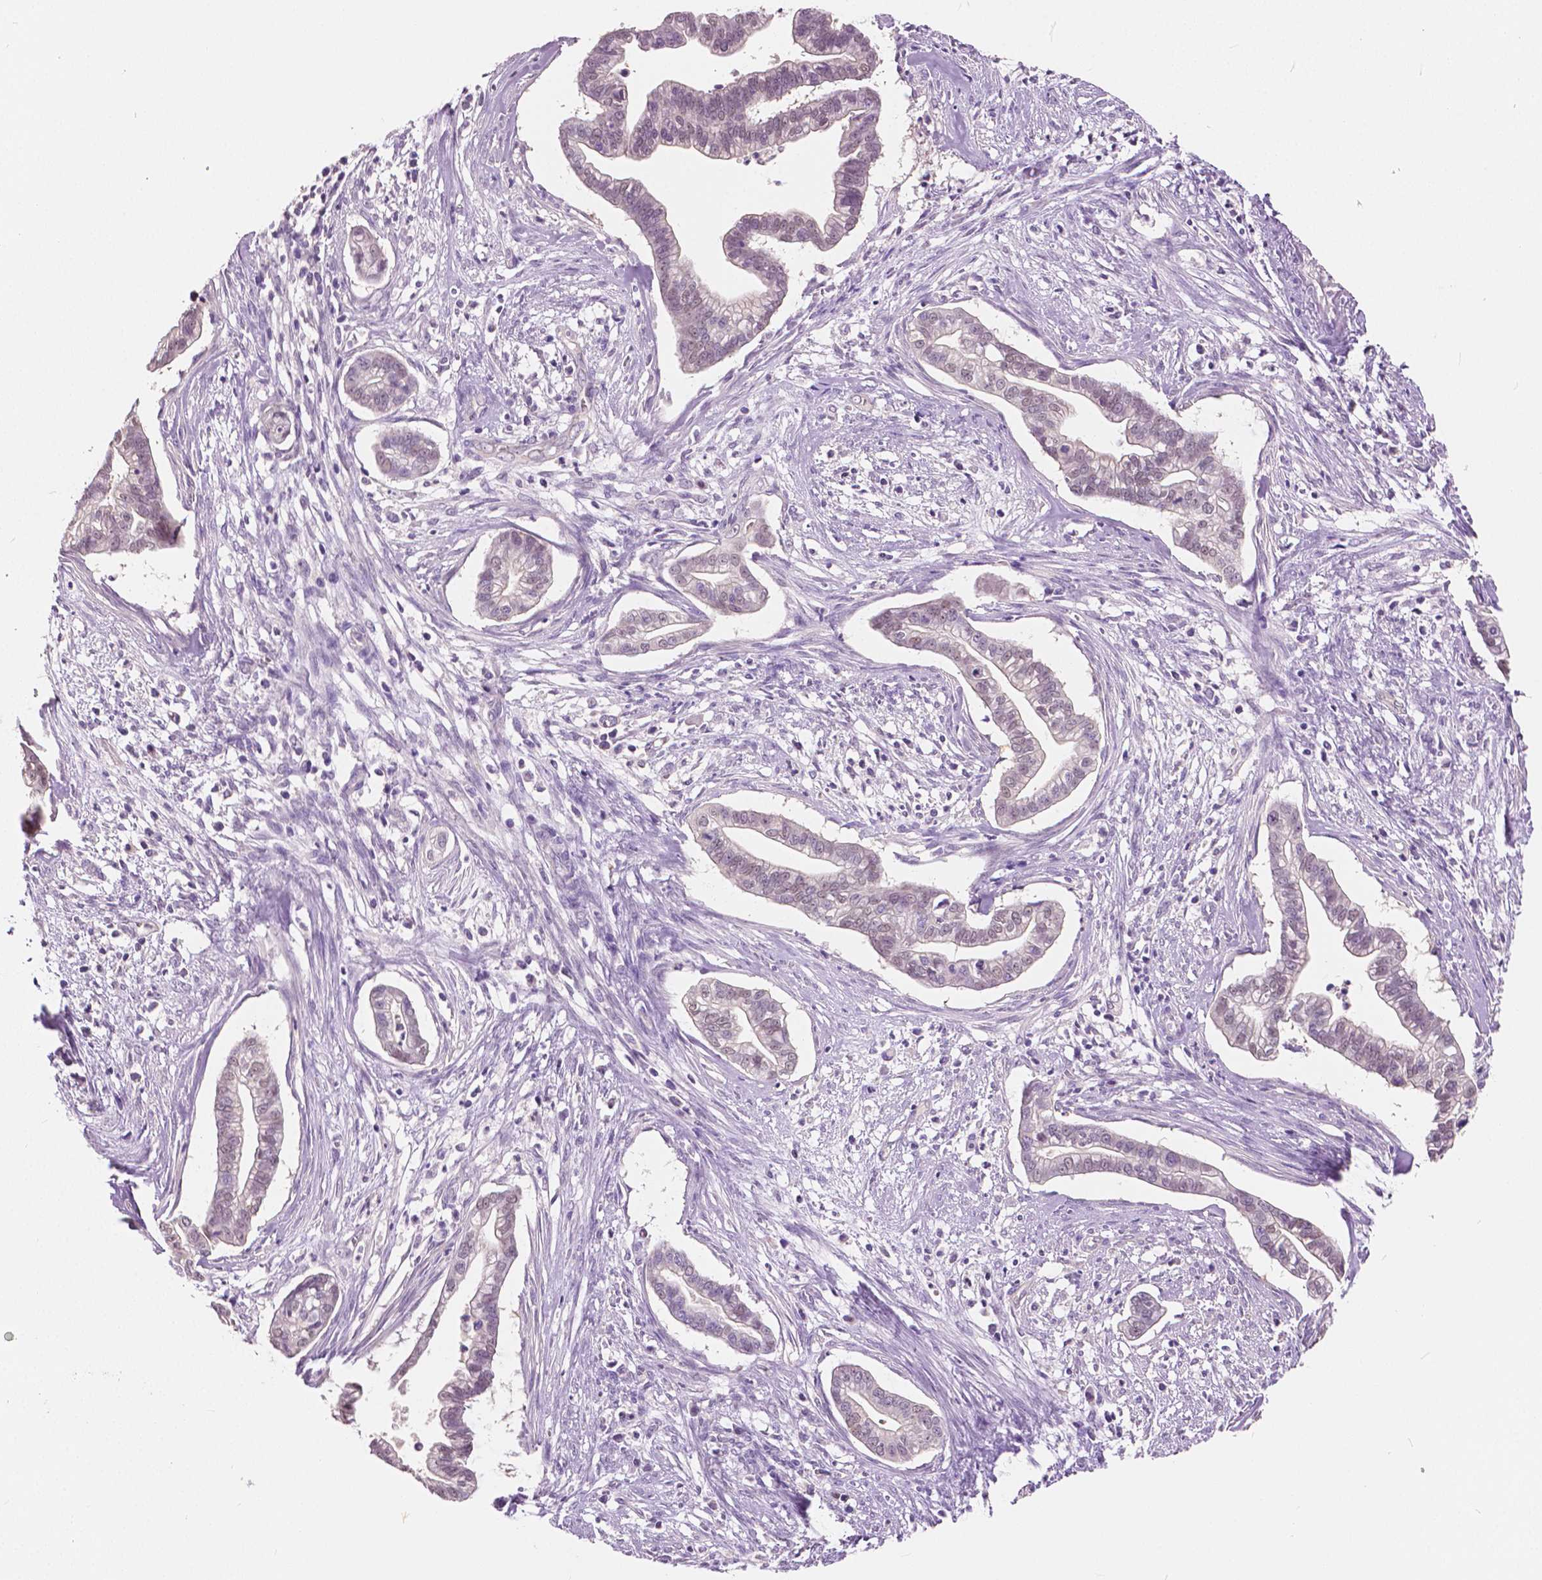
{"staining": {"intensity": "negative", "quantity": "none", "location": "none"}, "tissue": "cervical cancer", "cell_type": "Tumor cells", "image_type": "cancer", "snomed": [{"axis": "morphology", "description": "Adenocarcinoma, NOS"}, {"axis": "topography", "description": "Cervix"}], "caption": "The immunohistochemistry histopathology image has no significant staining in tumor cells of cervical cancer tissue. The staining is performed using DAB brown chromogen with nuclei counter-stained in using hematoxylin.", "gene": "TKFC", "patient": {"sex": "female", "age": 62}}